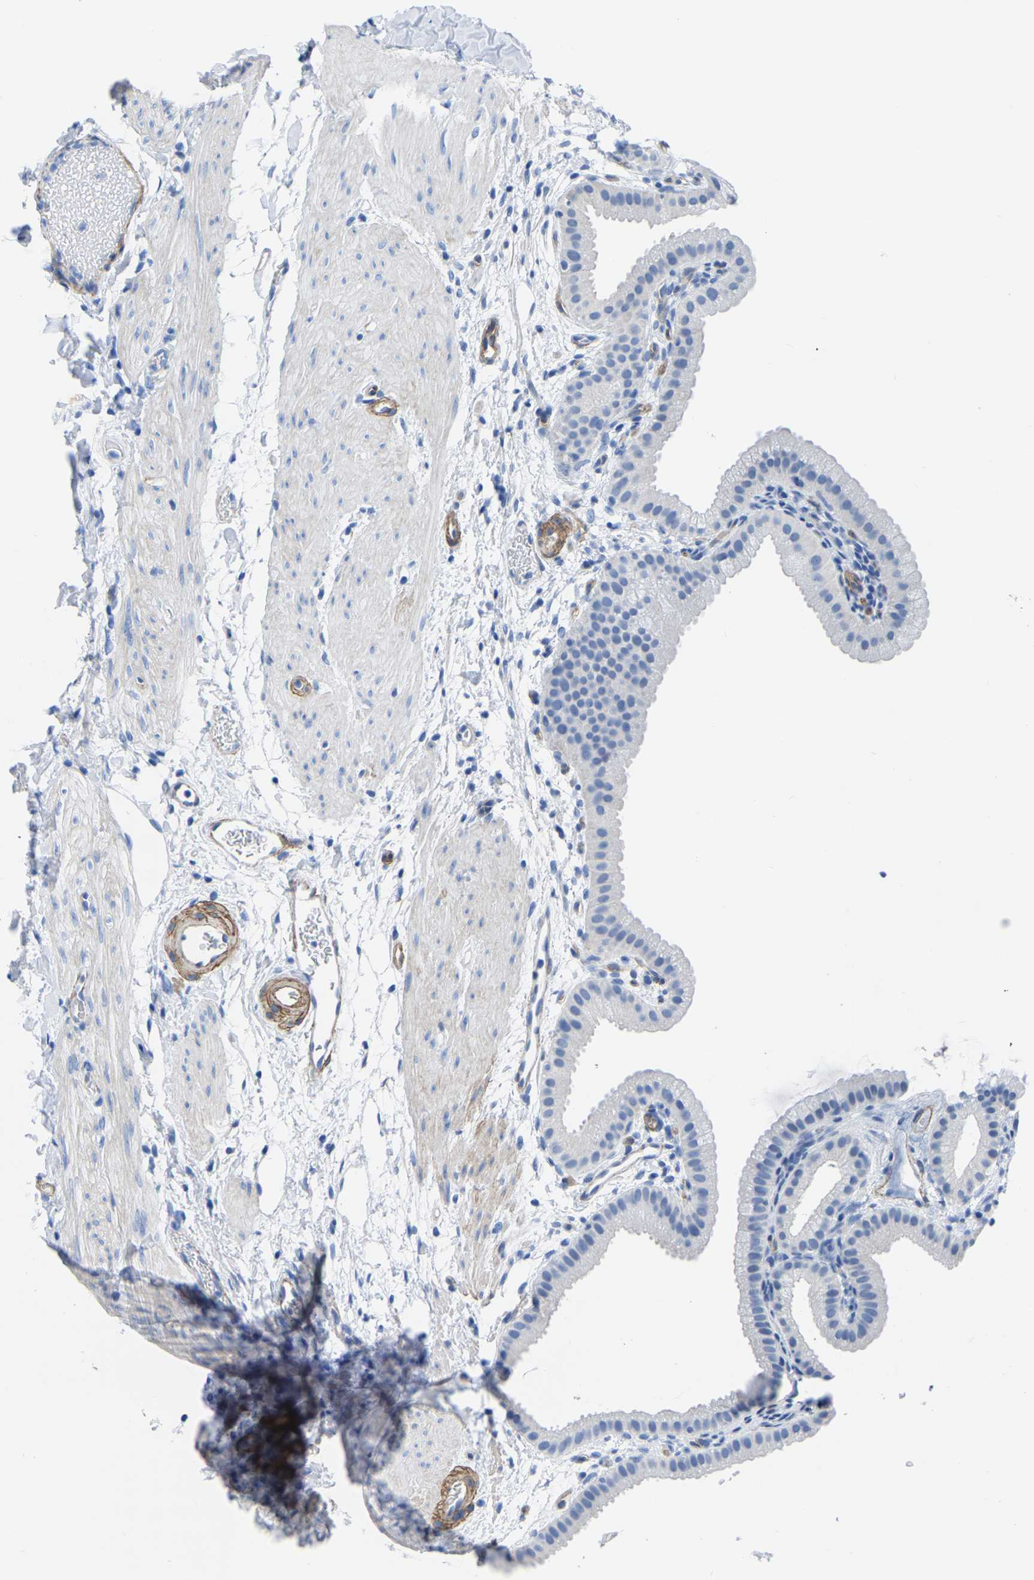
{"staining": {"intensity": "negative", "quantity": "none", "location": "none"}, "tissue": "gallbladder", "cell_type": "Glandular cells", "image_type": "normal", "snomed": [{"axis": "morphology", "description": "Normal tissue, NOS"}, {"axis": "topography", "description": "Gallbladder"}], "caption": "Normal gallbladder was stained to show a protein in brown. There is no significant staining in glandular cells. Nuclei are stained in blue.", "gene": "SLC45A3", "patient": {"sex": "female", "age": 64}}